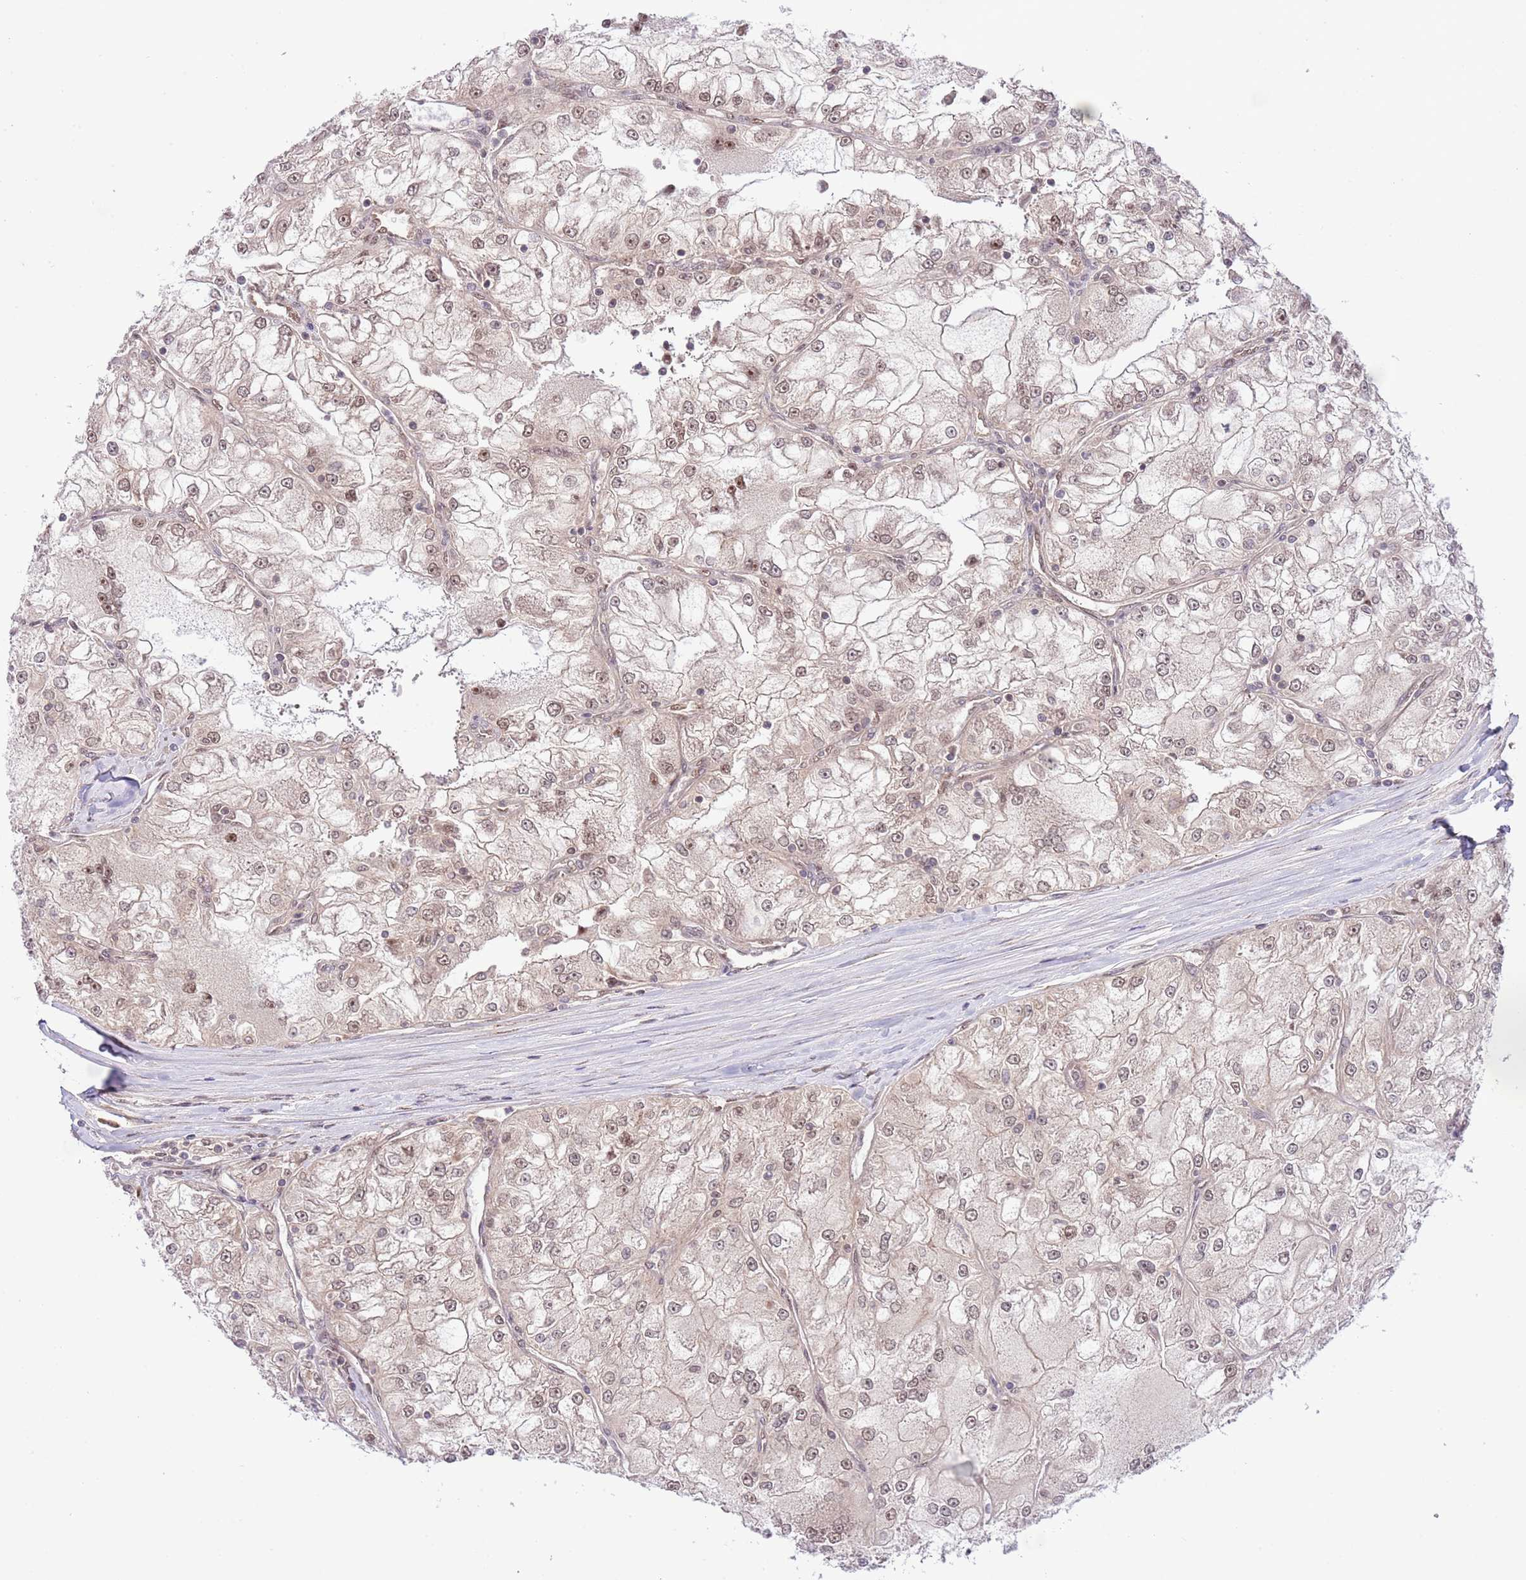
{"staining": {"intensity": "moderate", "quantity": "25%-75%", "location": "nuclear"}, "tissue": "renal cancer", "cell_type": "Tumor cells", "image_type": "cancer", "snomed": [{"axis": "morphology", "description": "Adenocarcinoma, NOS"}, {"axis": "topography", "description": "Kidney"}], "caption": "Tumor cells exhibit moderate nuclear positivity in approximately 25%-75% of cells in adenocarcinoma (renal).", "gene": "CHD1", "patient": {"sex": "female", "age": 72}}